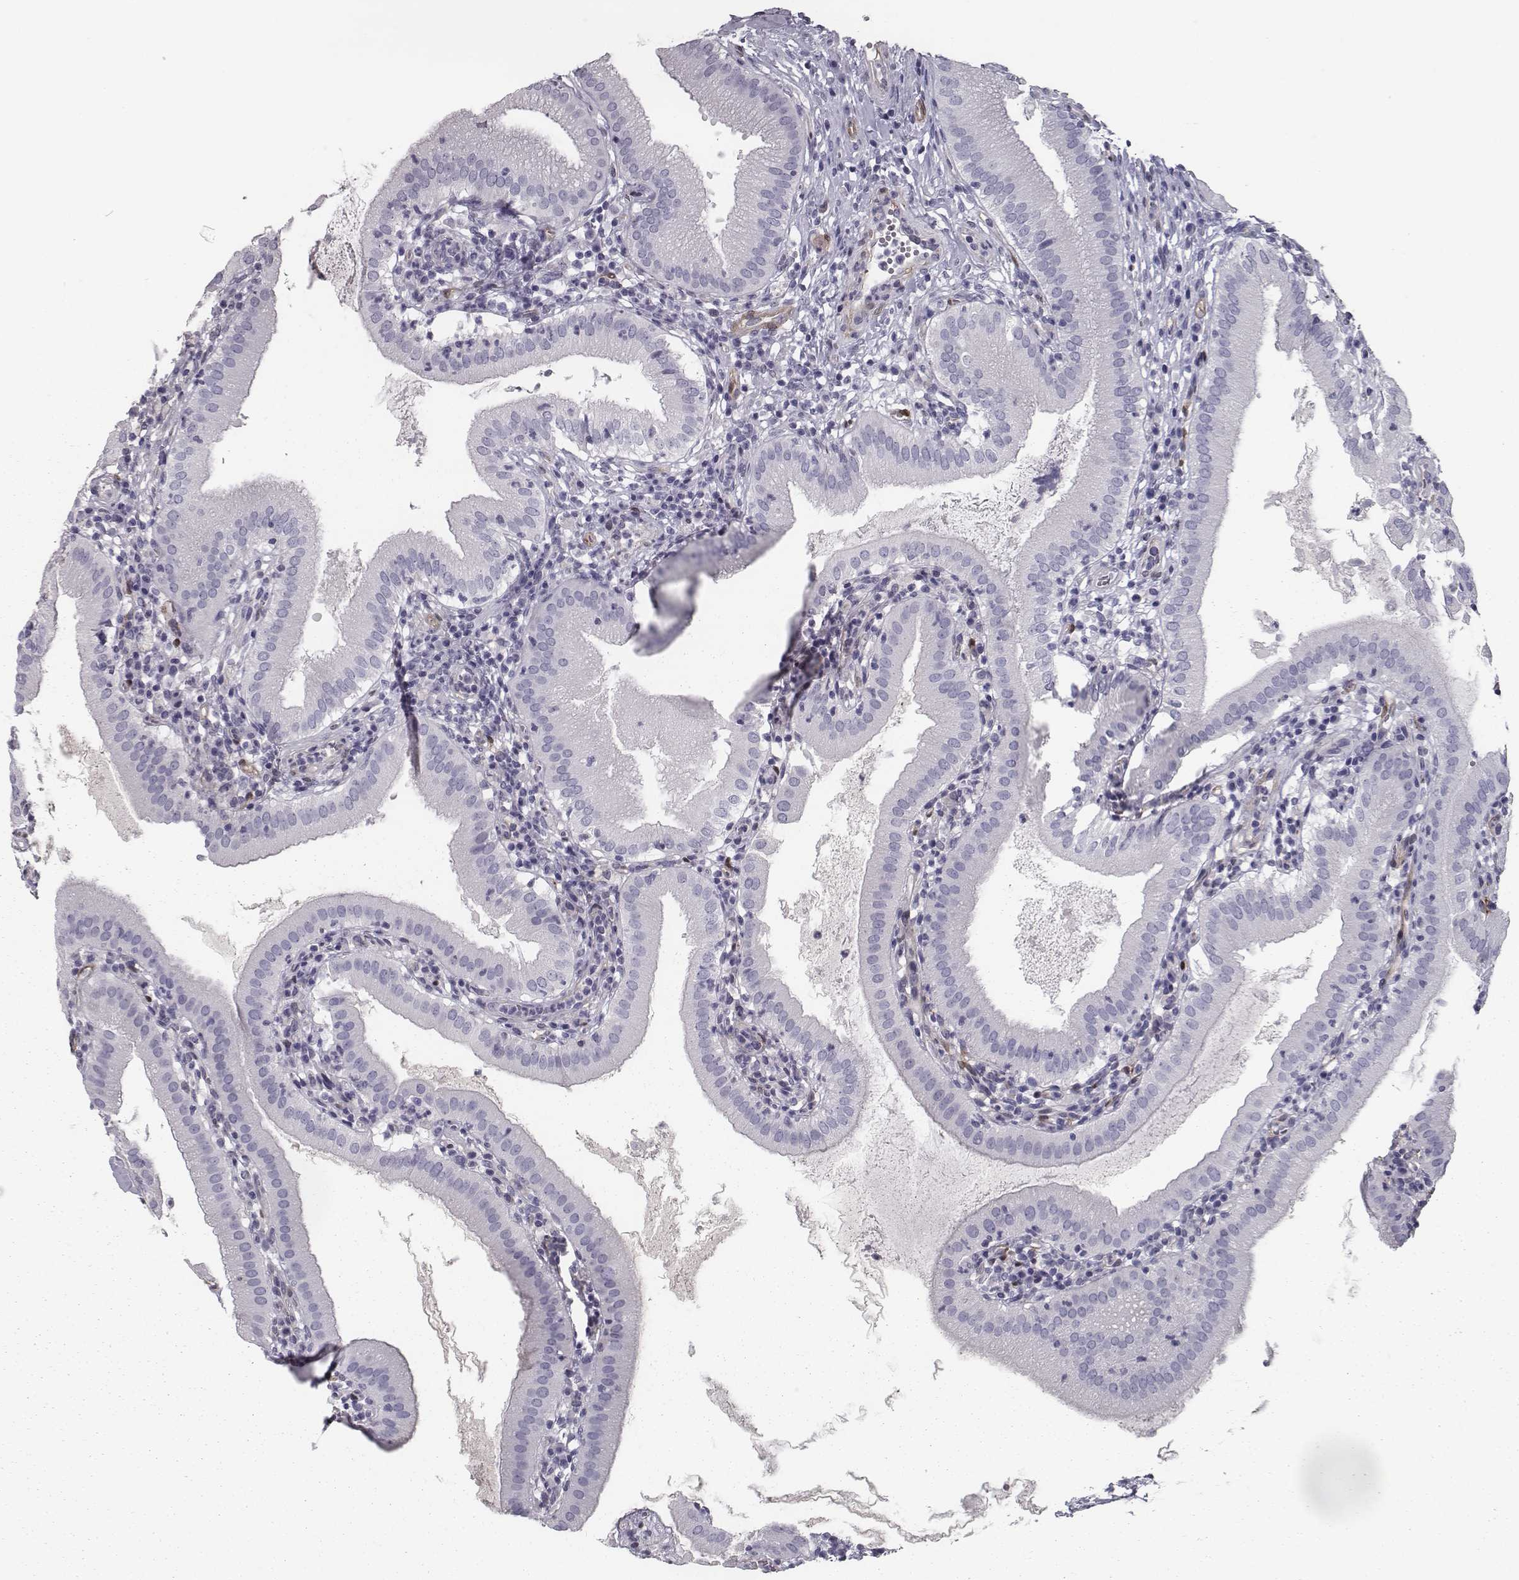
{"staining": {"intensity": "negative", "quantity": "none", "location": "none"}, "tissue": "gallbladder", "cell_type": "Glandular cells", "image_type": "normal", "snomed": [{"axis": "morphology", "description": "Normal tissue, NOS"}, {"axis": "topography", "description": "Gallbladder"}], "caption": "DAB immunohistochemical staining of benign human gallbladder displays no significant staining in glandular cells.", "gene": "ISYNA1", "patient": {"sex": "female", "age": 65}}